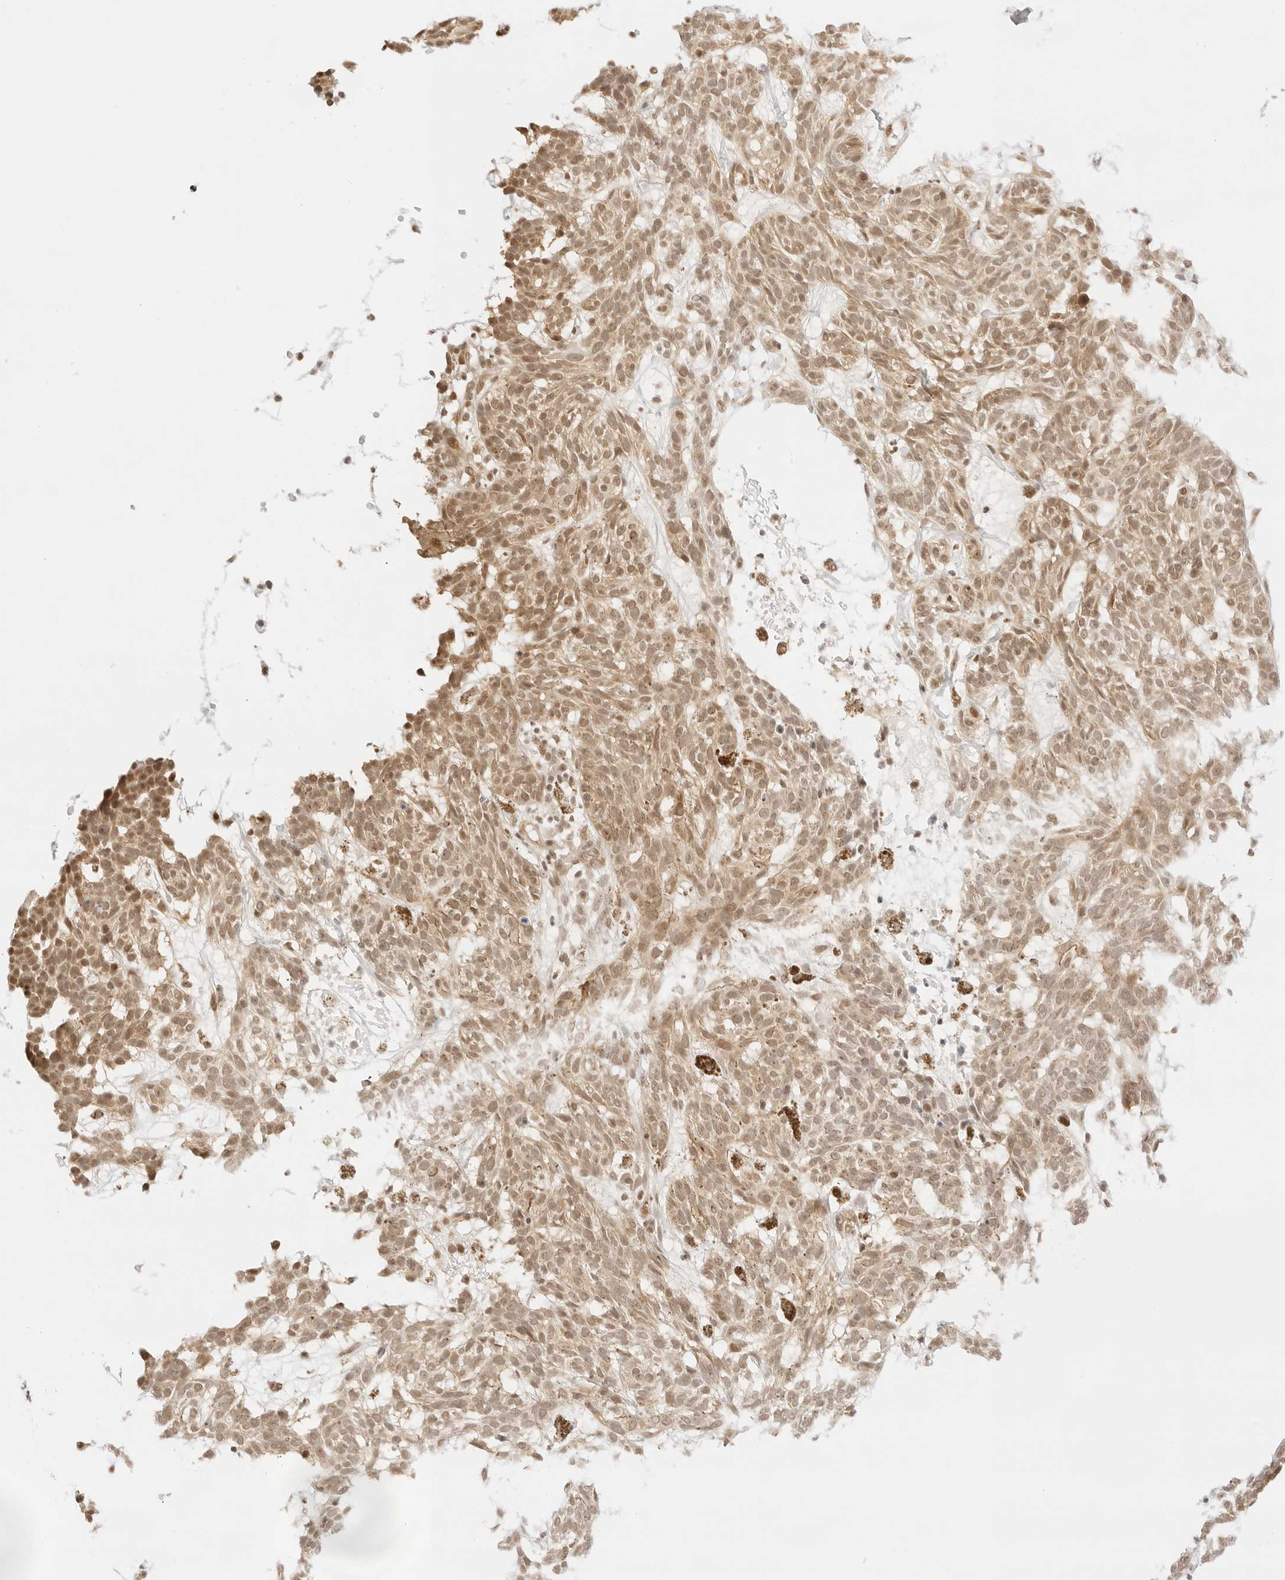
{"staining": {"intensity": "moderate", "quantity": ">75%", "location": "cytoplasmic/membranous,nuclear"}, "tissue": "skin cancer", "cell_type": "Tumor cells", "image_type": "cancer", "snomed": [{"axis": "morphology", "description": "Basal cell carcinoma"}, {"axis": "topography", "description": "Skin"}], "caption": "An immunohistochemistry (IHC) image of tumor tissue is shown. Protein staining in brown highlights moderate cytoplasmic/membranous and nuclear positivity in skin basal cell carcinoma within tumor cells.", "gene": "GNAS", "patient": {"sex": "male", "age": 85}}